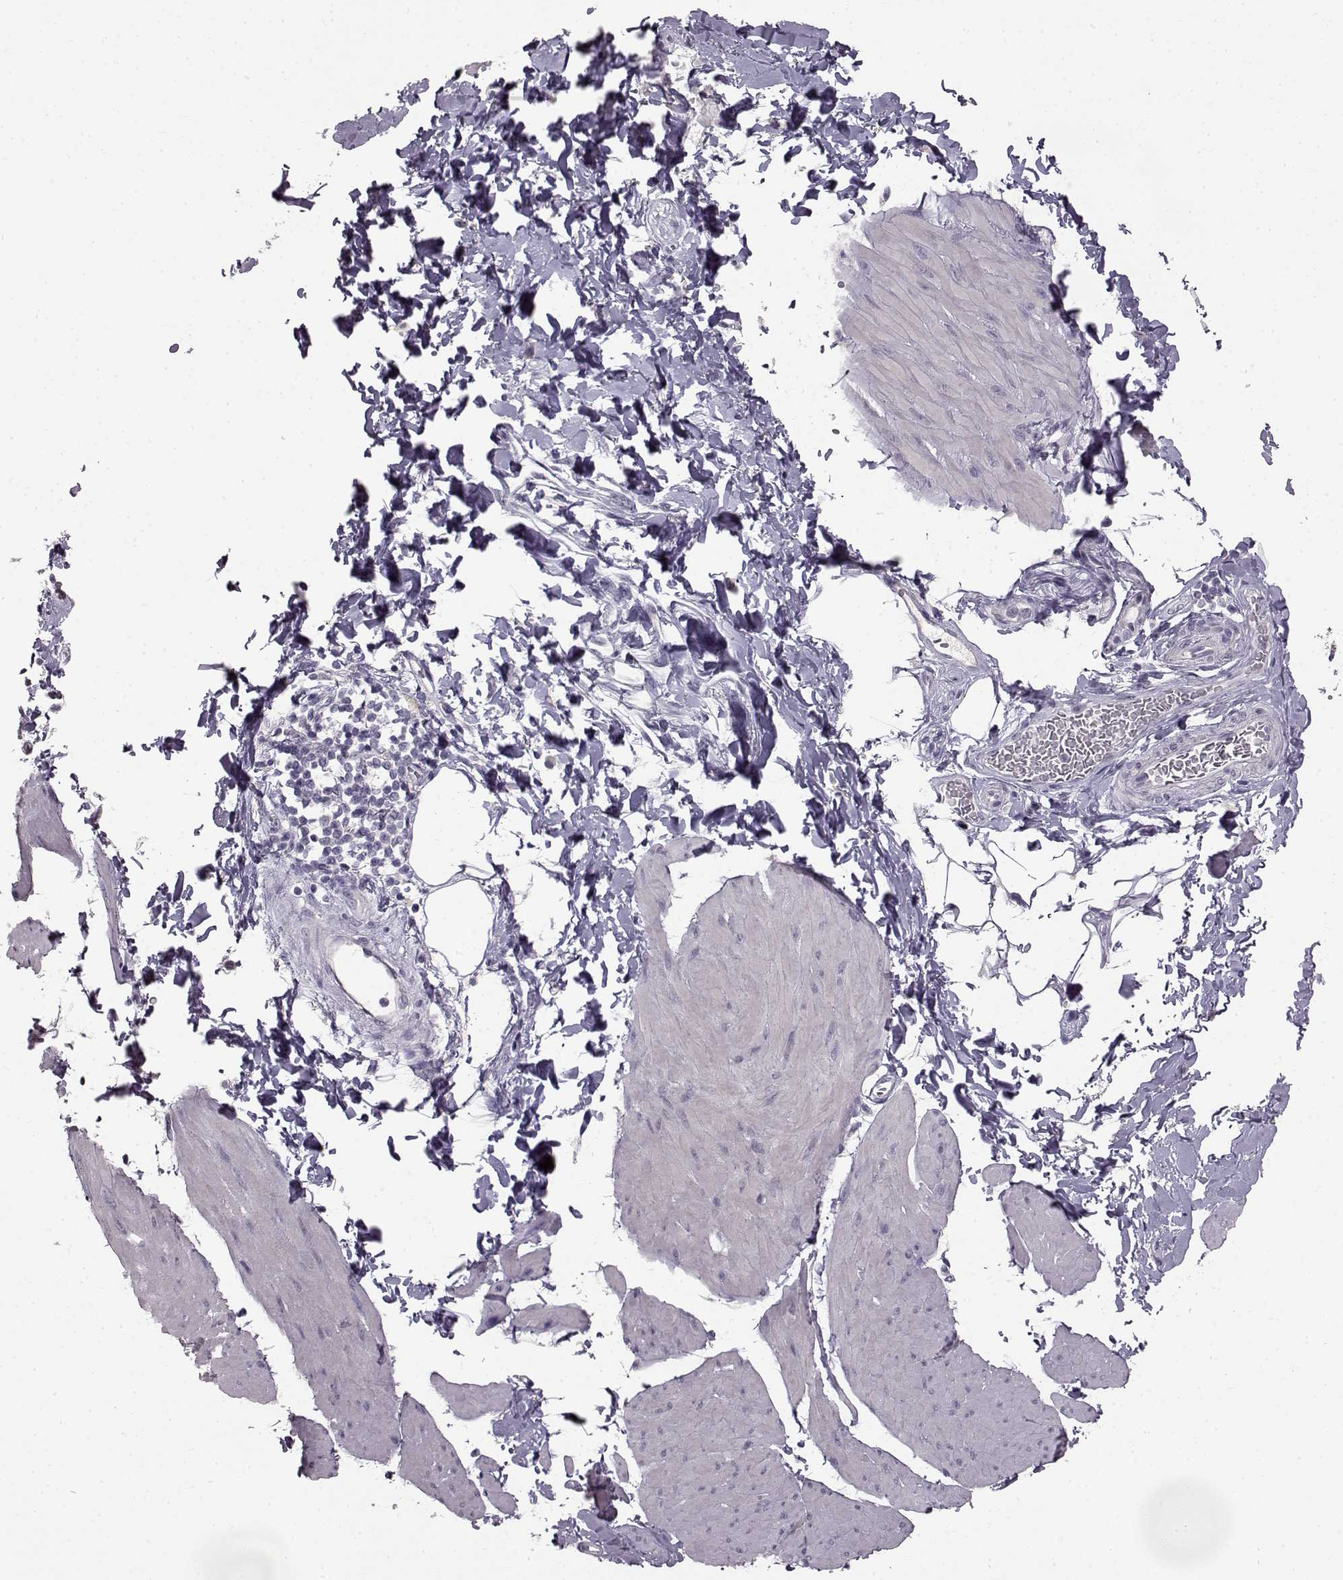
{"staining": {"intensity": "negative", "quantity": "none", "location": "none"}, "tissue": "smooth muscle", "cell_type": "Smooth muscle cells", "image_type": "normal", "snomed": [{"axis": "morphology", "description": "Normal tissue, NOS"}, {"axis": "topography", "description": "Adipose tissue"}, {"axis": "topography", "description": "Smooth muscle"}, {"axis": "topography", "description": "Peripheral nerve tissue"}], "caption": "A high-resolution micrograph shows IHC staining of normal smooth muscle, which shows no significant positivity in smooth muscle cells. The staining is performed using DAB brown chromogen with nuclei counter-stained in using hematoxylin.", "gene": "LHB", "patient": {"sex": "male", "age": 83}}